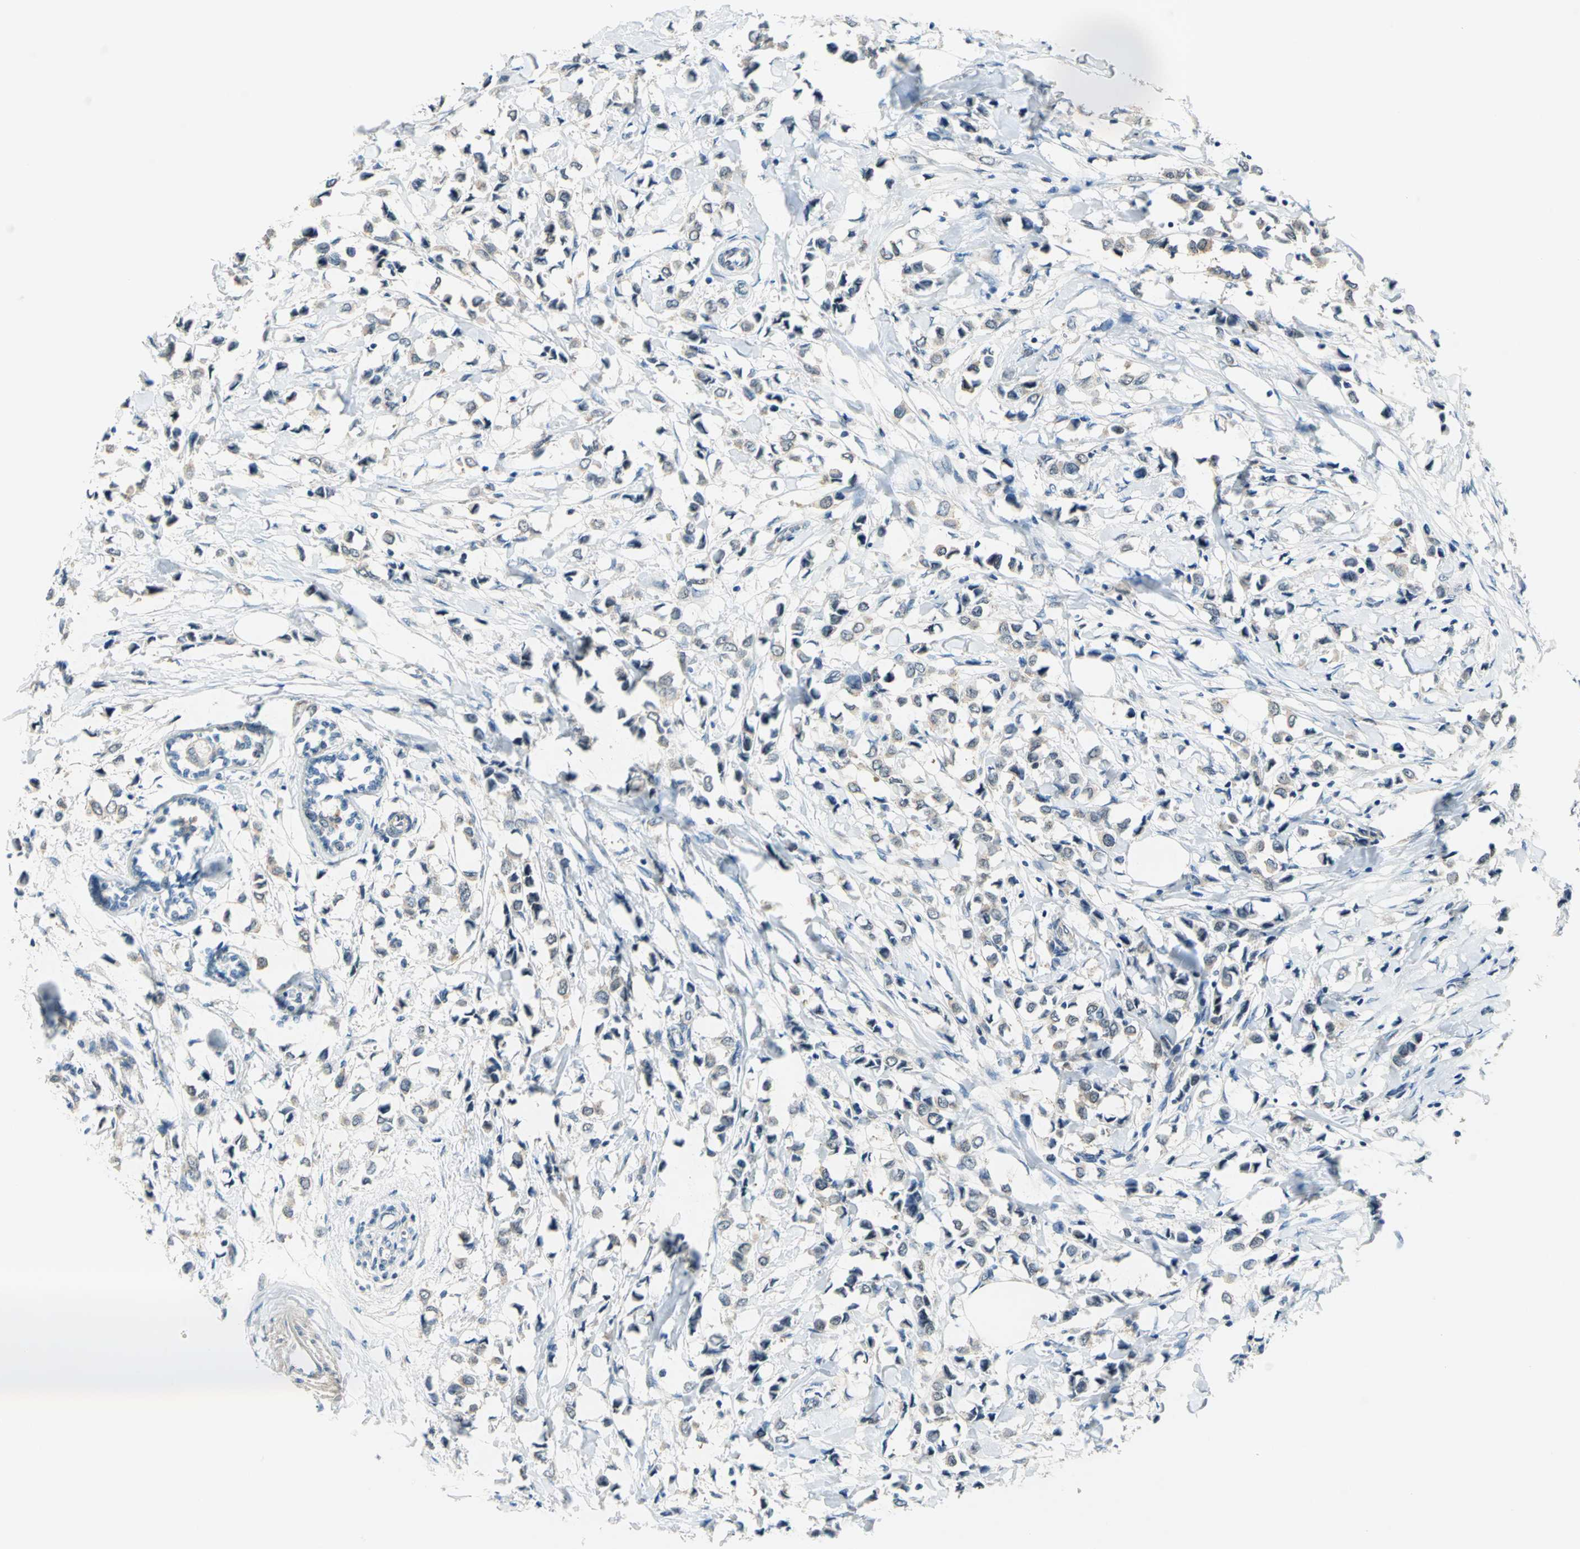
{"staining": {"intensity": "weak", "quantity": "25%-75%", "location": "cytoplasmic/membranous"}, "tissue": "breast cancer", "cell_type": "Tumor cells", "image_type": "cancer", "snomed": [{"axis": "morphology", "description": "Lobular carcinoma"}, {"axis": "topography", "description": "Breast"}], "caption": "High-magnification brightfield microscopy of lobular carcinoma (breast) stained with DAB (3,3'-diaminobenzidine) (brown) and counterstained with hematoxylin (blue). tumor cells exhibit weak cytoplasmic/membranous expression is seen in about25%-75% of cells.", "gene": "PIN1", "patient": {"sex": "female", "age": 51}}